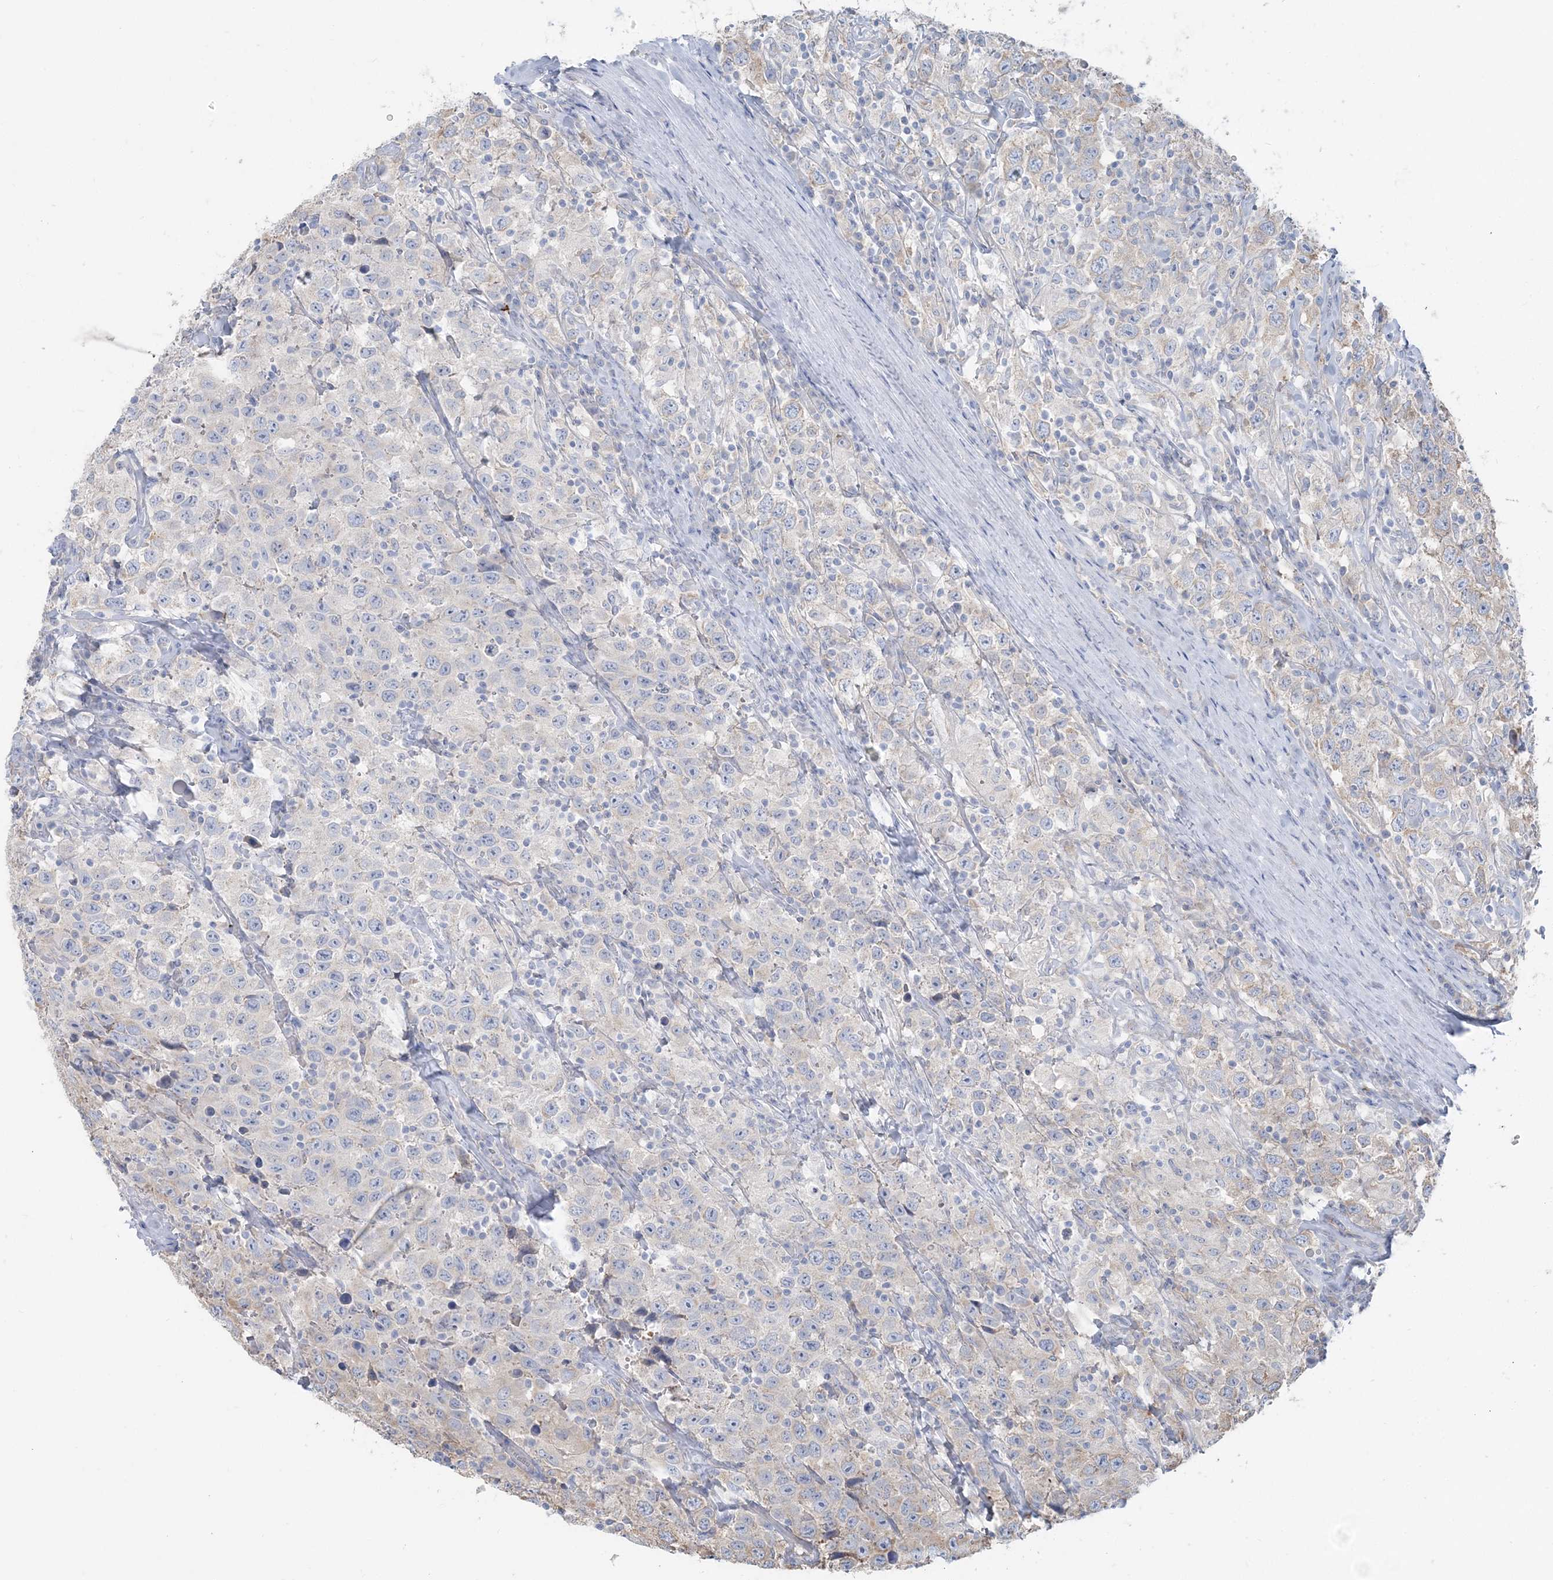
{"staining": {"intensity": "negative", "quantity": "none", "location": "none"}, "tissue": "testis cancer", "cell_type": "Tumor cells", "image_type": "cancer", "snomed": [{"axis": "morphology", "description": "Seminoma, NOS"}, {"axis": "topography", "description": "Testis"}], "caption": "Immunohistochemical staining of human seminoma (testis) reveals no significant expression in tumor cells.", "gene": "CCNJ", "patient": {"sex": "male", "age": 41}}